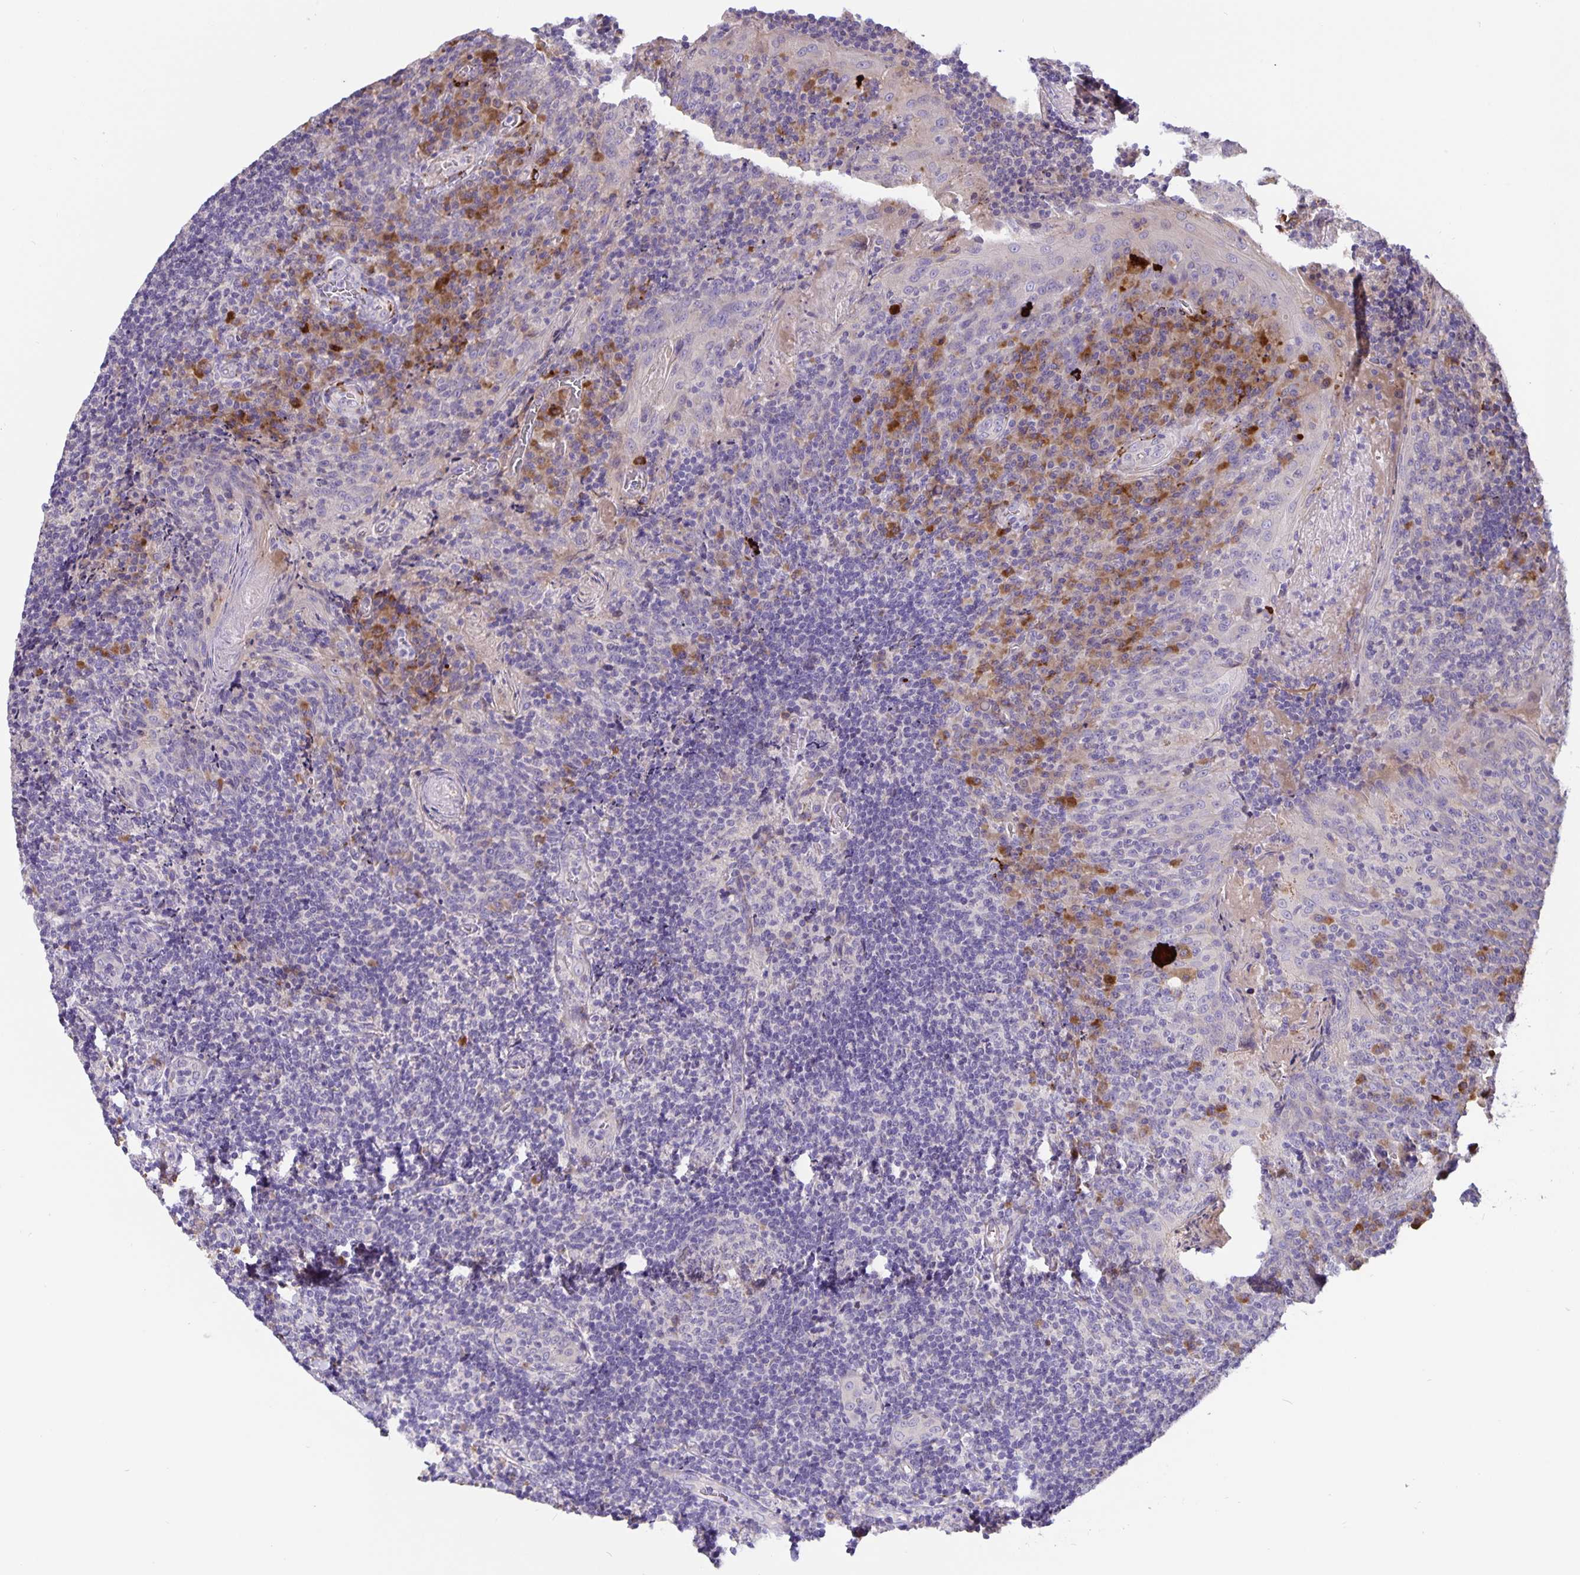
{"staining": {"intensity": "negative", "quantity": "none", "location": "none"}, "tissue": "tonsil", "cell_type": "Germinal center cells", "image_type": "normal", "snomed": [{"axis": "morphology", "description": "Normal tissue, NOS"}, {"axis": "topography", "description": "Tonsil"}], "caption": "A high-resolution histopathology image shows IHC staining of benign tonsil, which reveals no significant expression in germinal center cells. (DAB immunohistochemistry (IHC) with hematoxylin counter stain).", "gene": "EML6", "patient": {"sex": "male", "age": 17}}